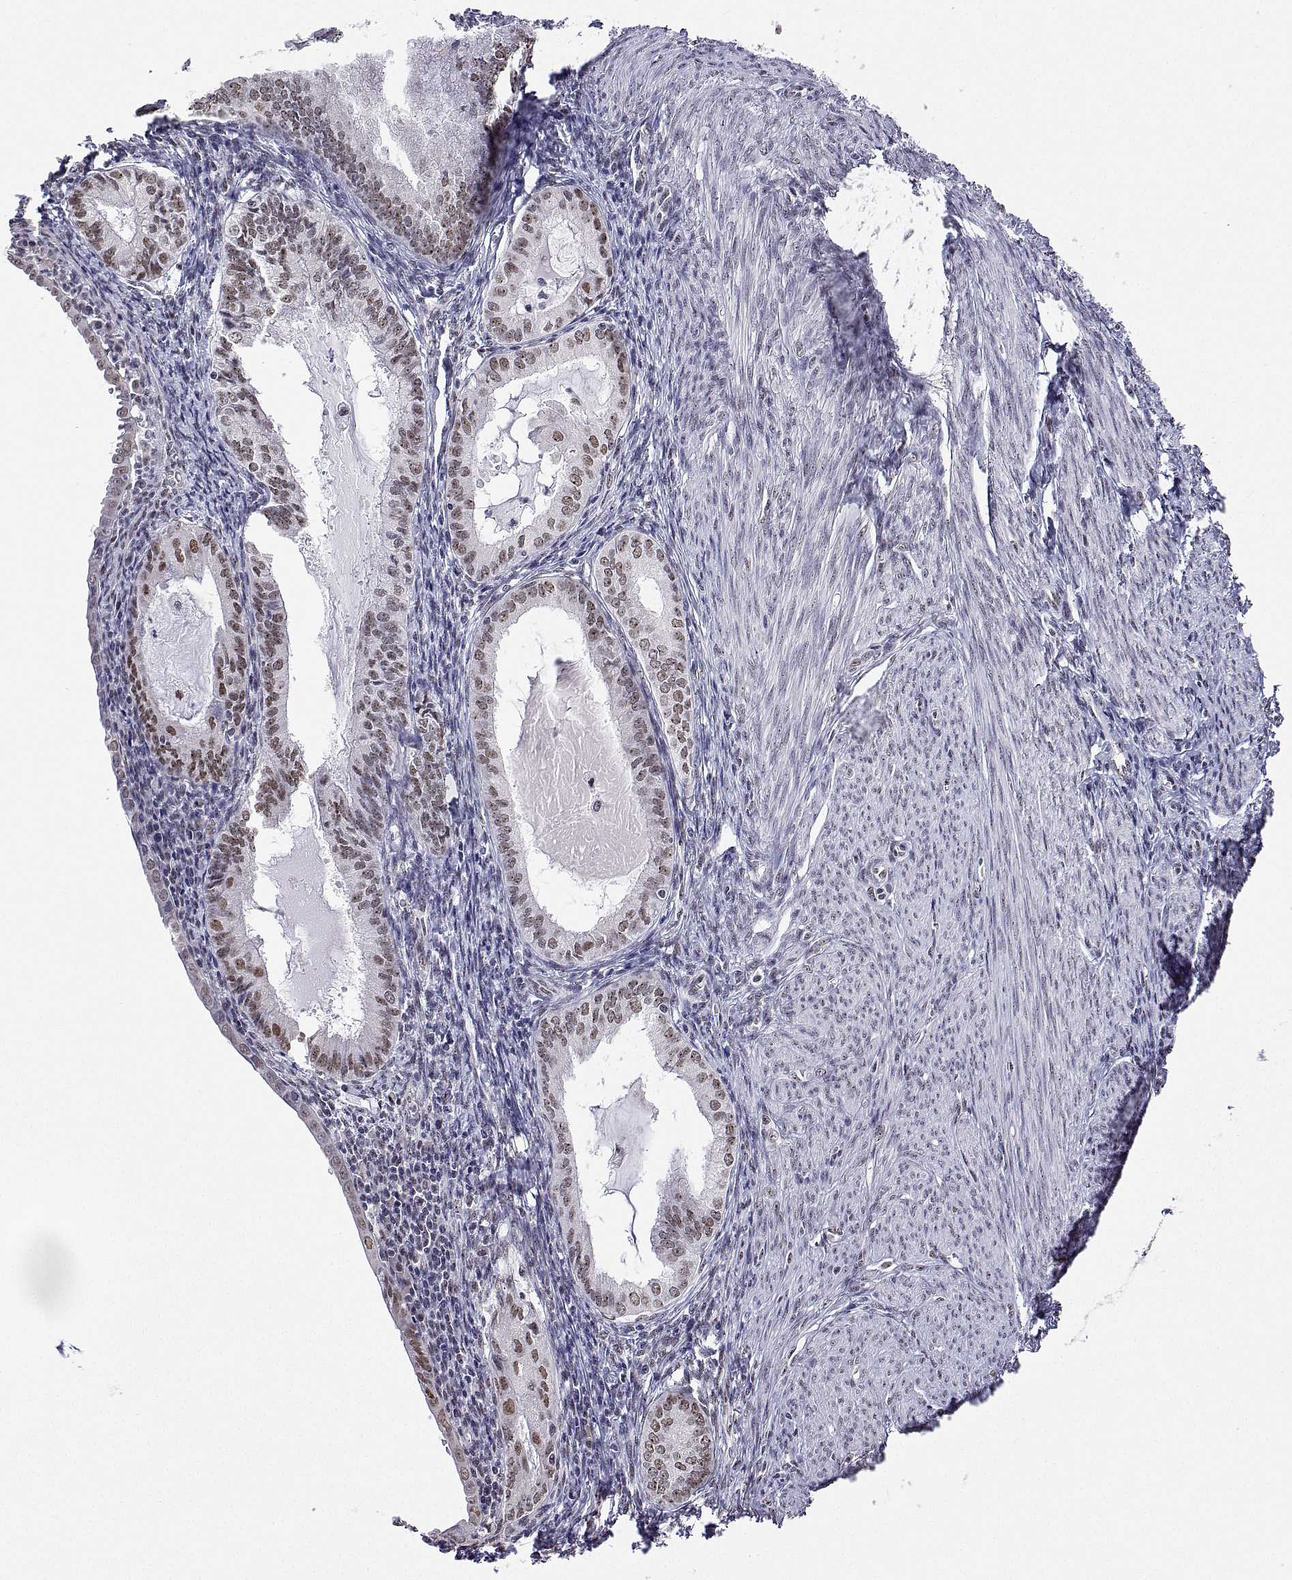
{"staining": {"intensity": "weak", "quantity": "25%-75%", "location": "nuclear"}, "tissue": "endometrial cancer", "cell_type": "Tumor cells", "image_type": "cancer", "snomed": [{"axis": "morphology", "description": "Carcinoma, NOS"}, {"axis": "topography", "description": "Endometrium"}], "caption": "Endometrial cancer tissue exhibits weak nuclear positivity in about 25%-75% of tumor cells, visualized by immunohistochemistry. Using DAB (3,3'-diaminobenzidine) (brown) and hematoxylin (blue) stains, captured at high magnification using brightfield microscopy.", "gene": "ADAR", "patient": {"sex": "female", "age": 62}}